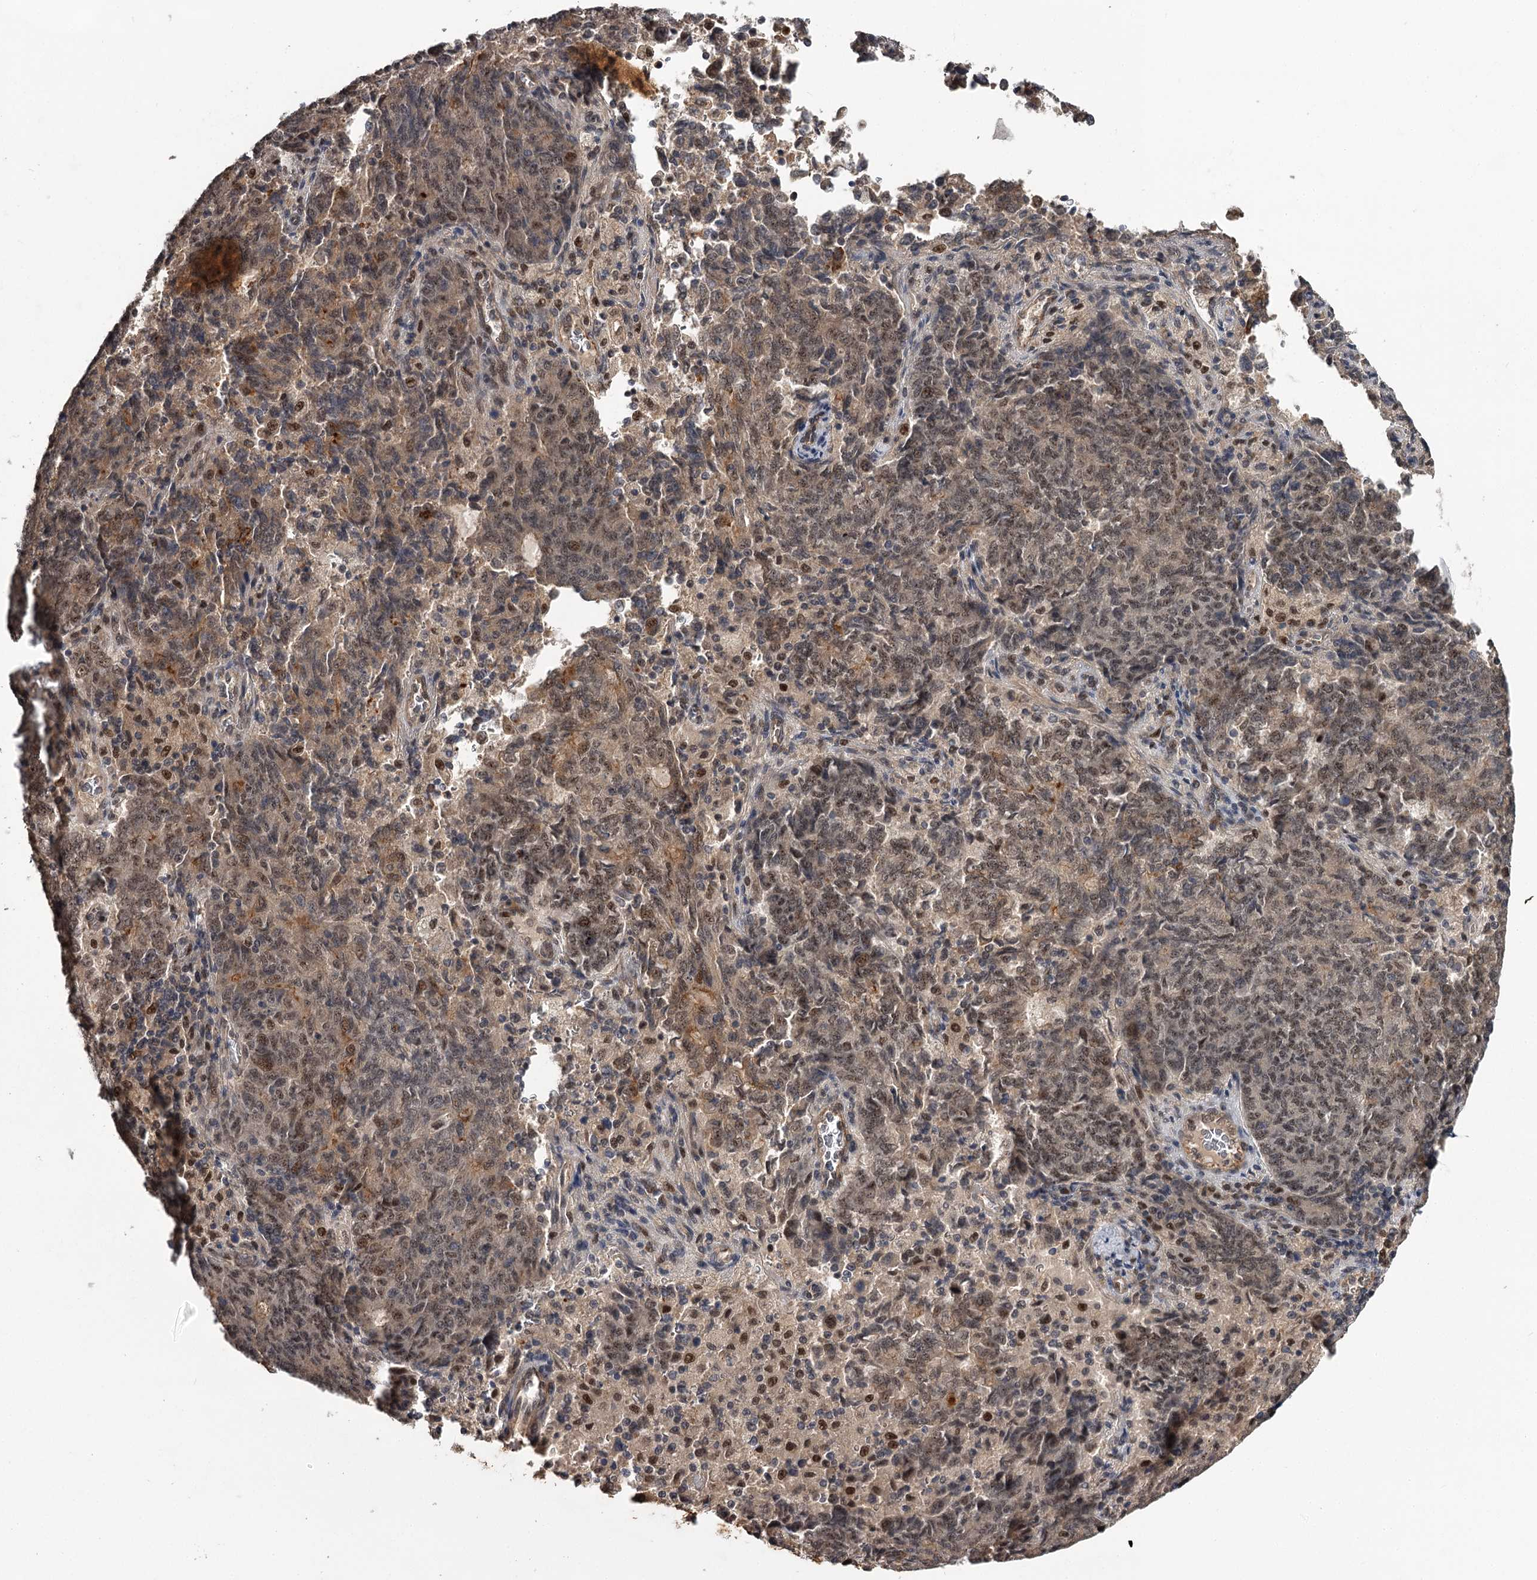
{"staining": {"intensity": "moderate", "quantity": "<25%", "location": "nuclear"}, "tissue": "endometrial cancer", "cell_type": "Tumor cells", "image_type": "cancer", "snomed": [{"axis": "morphology", "description": "Adenocarcinoma, NOS"}, {"axis": "topography", "description": "Endometrium"}], "caption": "Protein staining by IHC shows moderate nuclear positivity in about <25% of tumor cells in adenocarcinoma (endometrial). (brown staining indicates protein expression, while blue staining denotes nuclei).", "gene": "MAML3", "patient": {"sex": "female", "age": 80}}